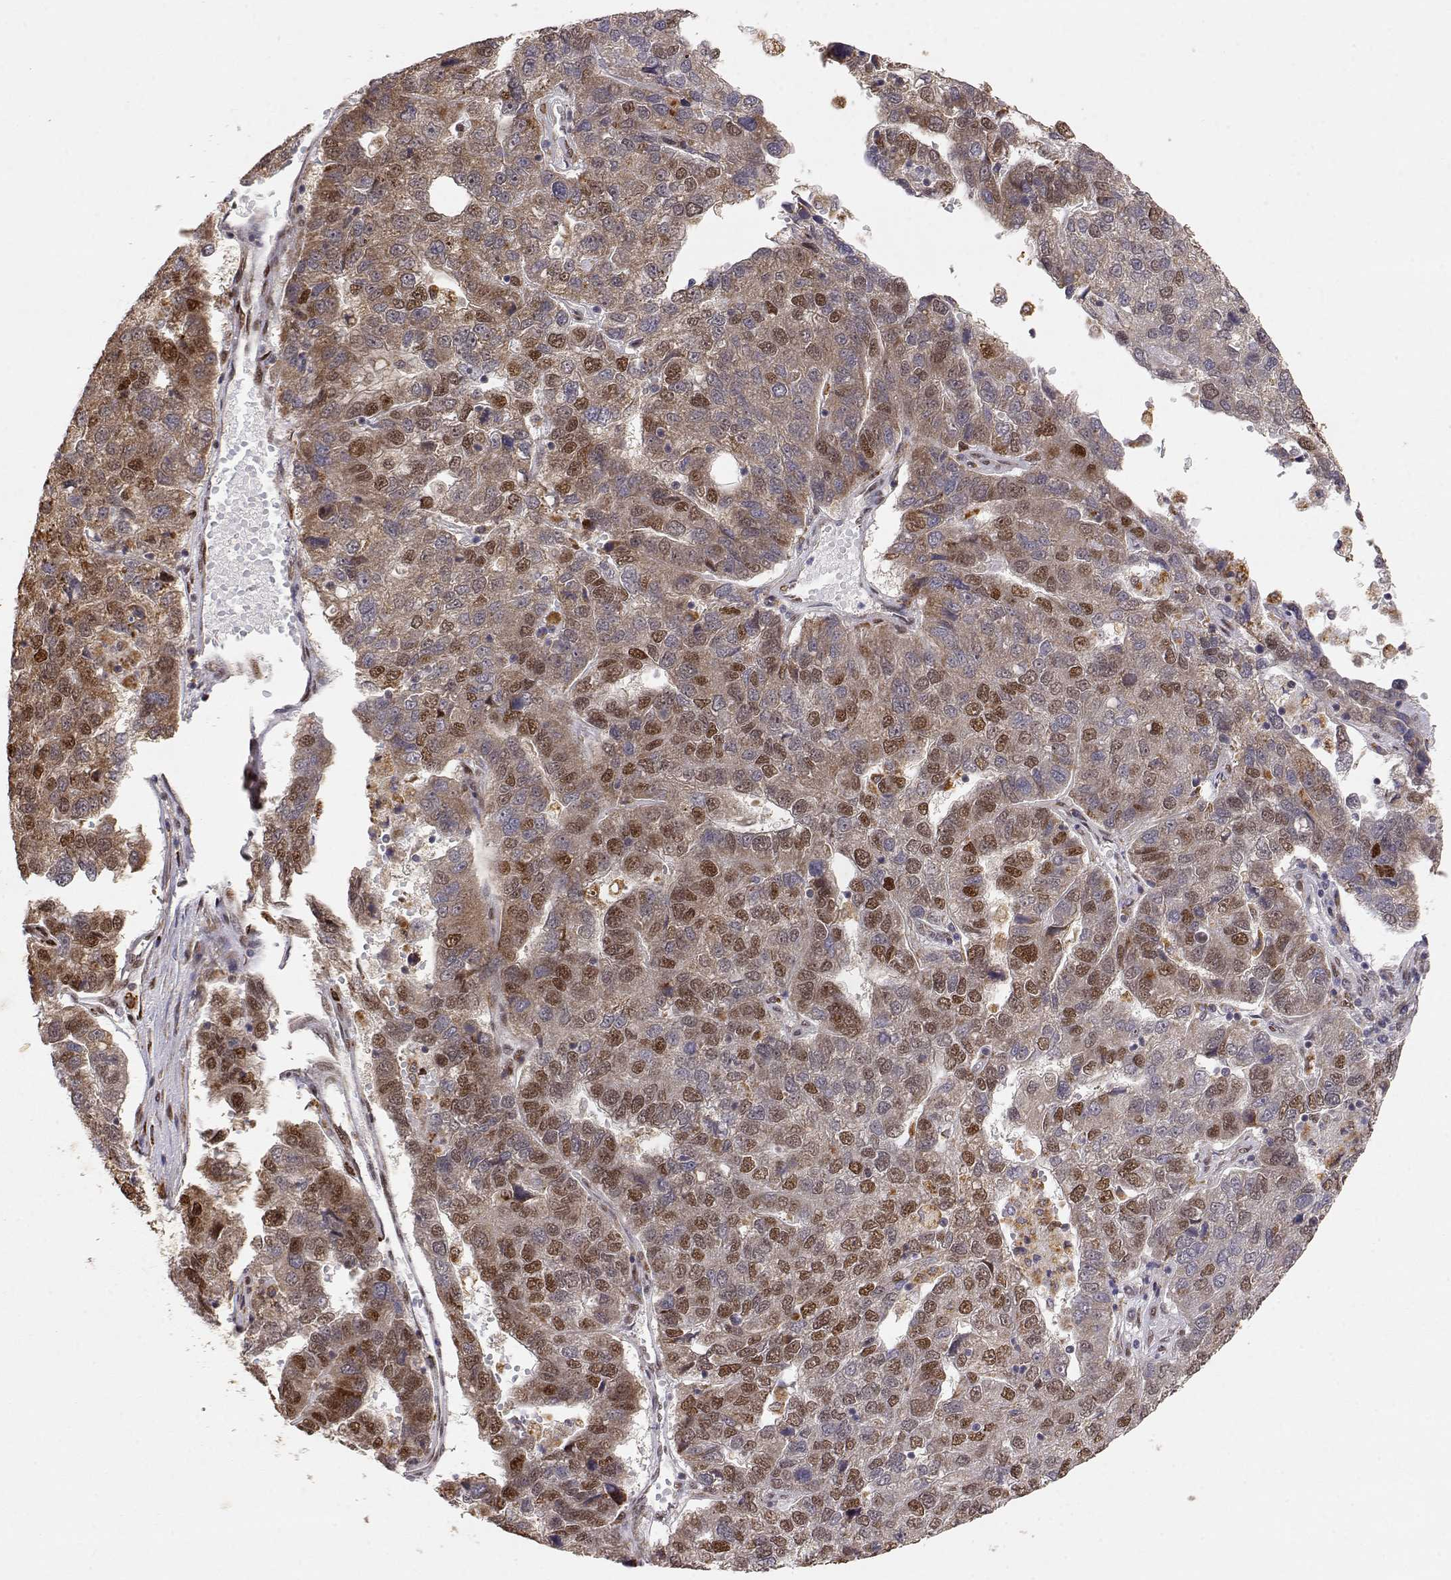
{"staining": {"intensity": "strong", "quantity": "<25%", "location": "cytoplasmic/membranous,nuclear"}, "tissue": "pancreatic cancer", "cell_type": "Tumor cells", "image_type": "cancer", "snomed": [{"axis": "morphology", "description": "Adenocarcinoma, NOS"}, {"axis": "topography", "description": "Pancreas"}], "caption": "This histopathology image demonstrates pancreatic cancer stained with immunohistochemistry (IHC) to label a protein in brown. The cytoplasmic/membranous and nuclear of tumor cells show strong positivity for the protein. Nuclei are counter-stained blue.", "gene": "BRCA1", "patient": {"sex": "female", "age": 61}}